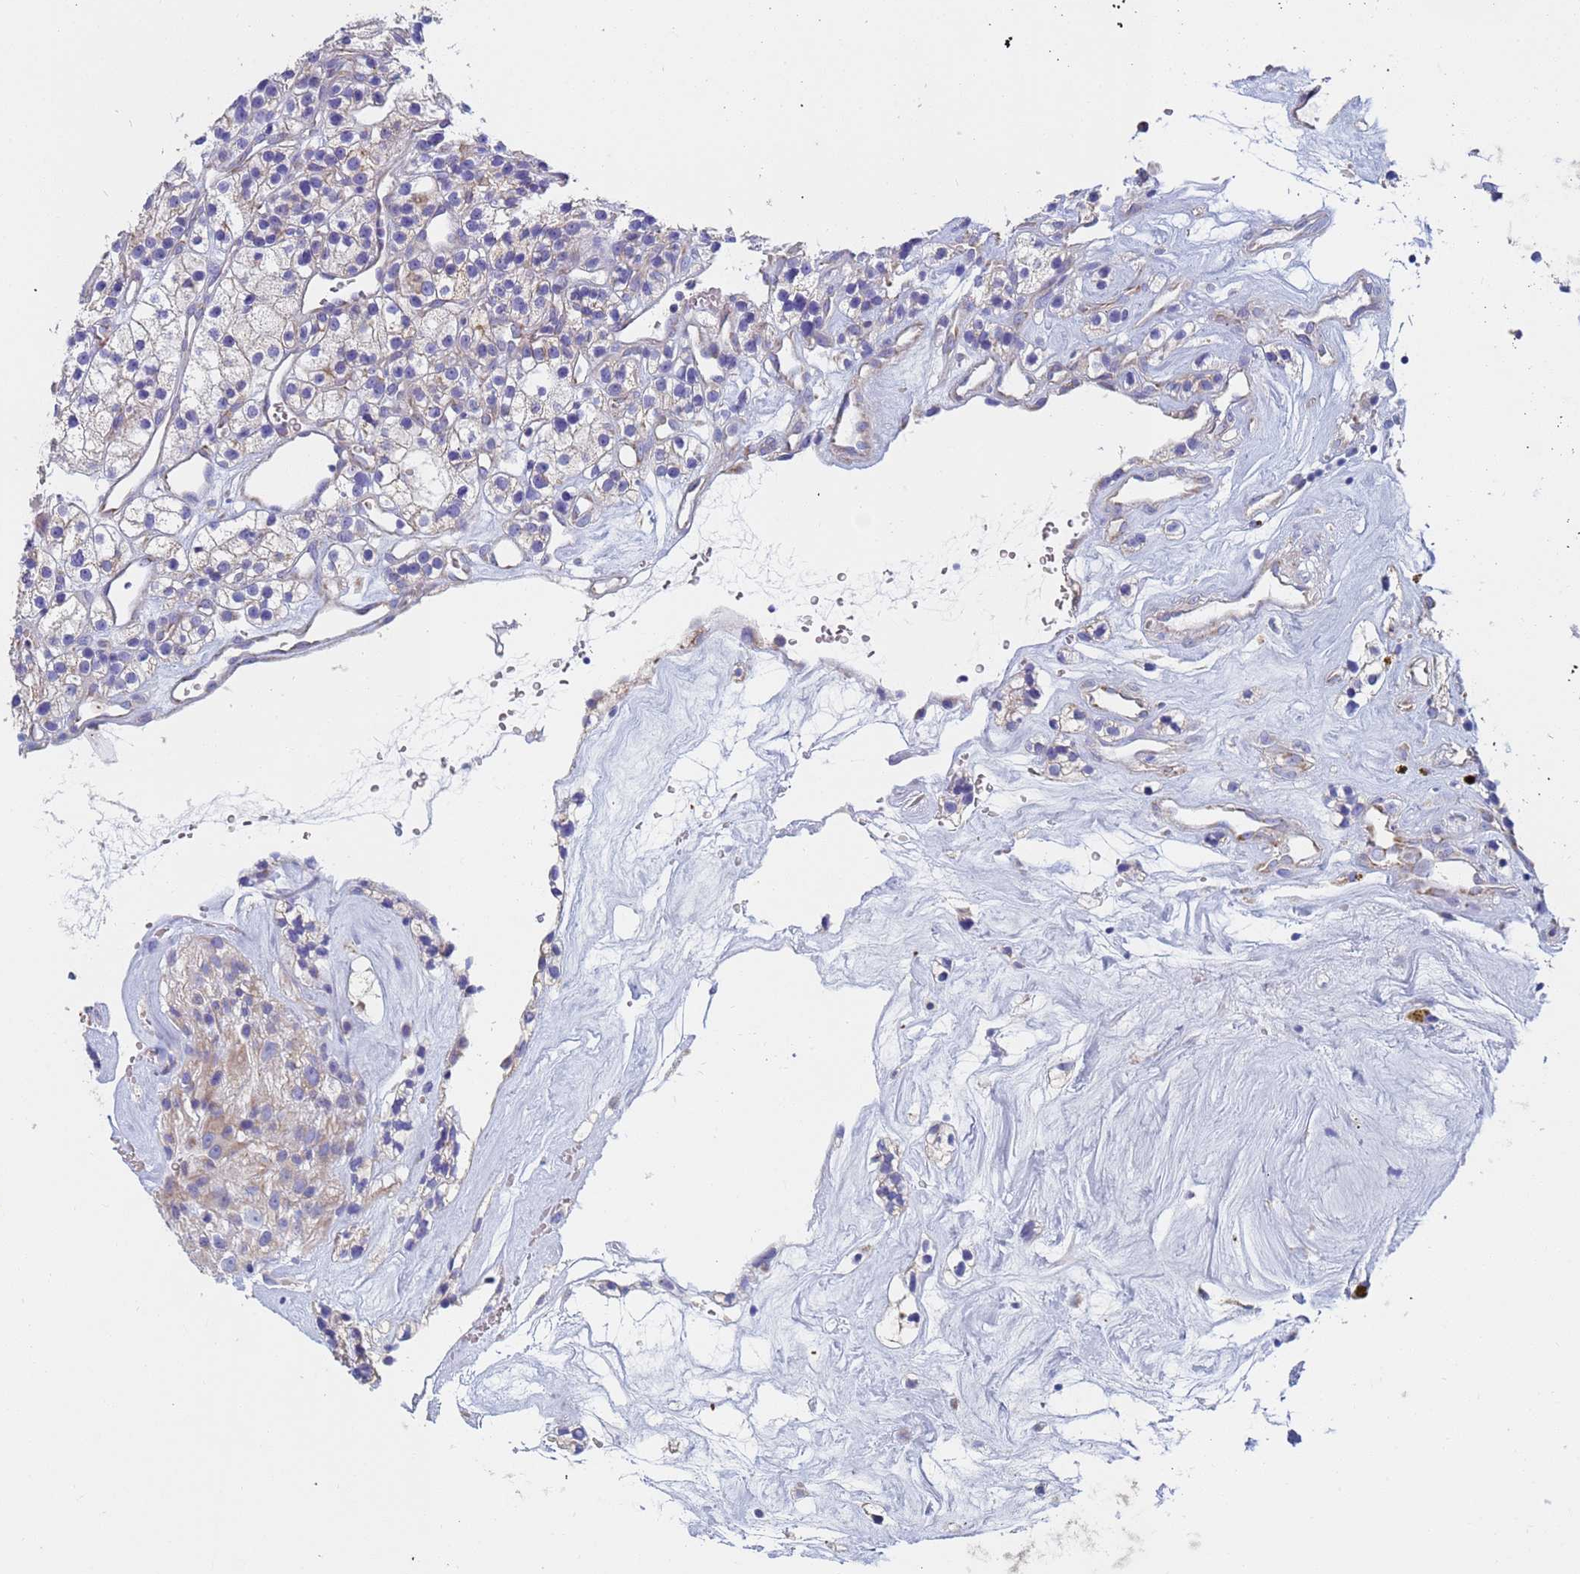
{"staining": {"intensity": "weak", "quantity": "<25%", "location": "cytoplasmic/membranous"}, "tissue": "renal cancer", "cell_type": "Tumor cells", "image_type": "cancer", "snomed": [{"axis": "morphology", "description": "Adenocarcinoma, NOS"}, {"axis": "topography", "description": "Kidney"}], "caption": "DAB (3,3'-diaminobenzidine) immunohistochemical staining of human renal cancer (adenocarcinoma) displays no significant positivity in tumor cells. The staining is performed using DAB (3,3'-diaminobenzidine) brown chromogen with nuclei counter-stained in using hematoxylin.", "gene": "UQCRH", "patient": {"sex": "female", "age": 57}}